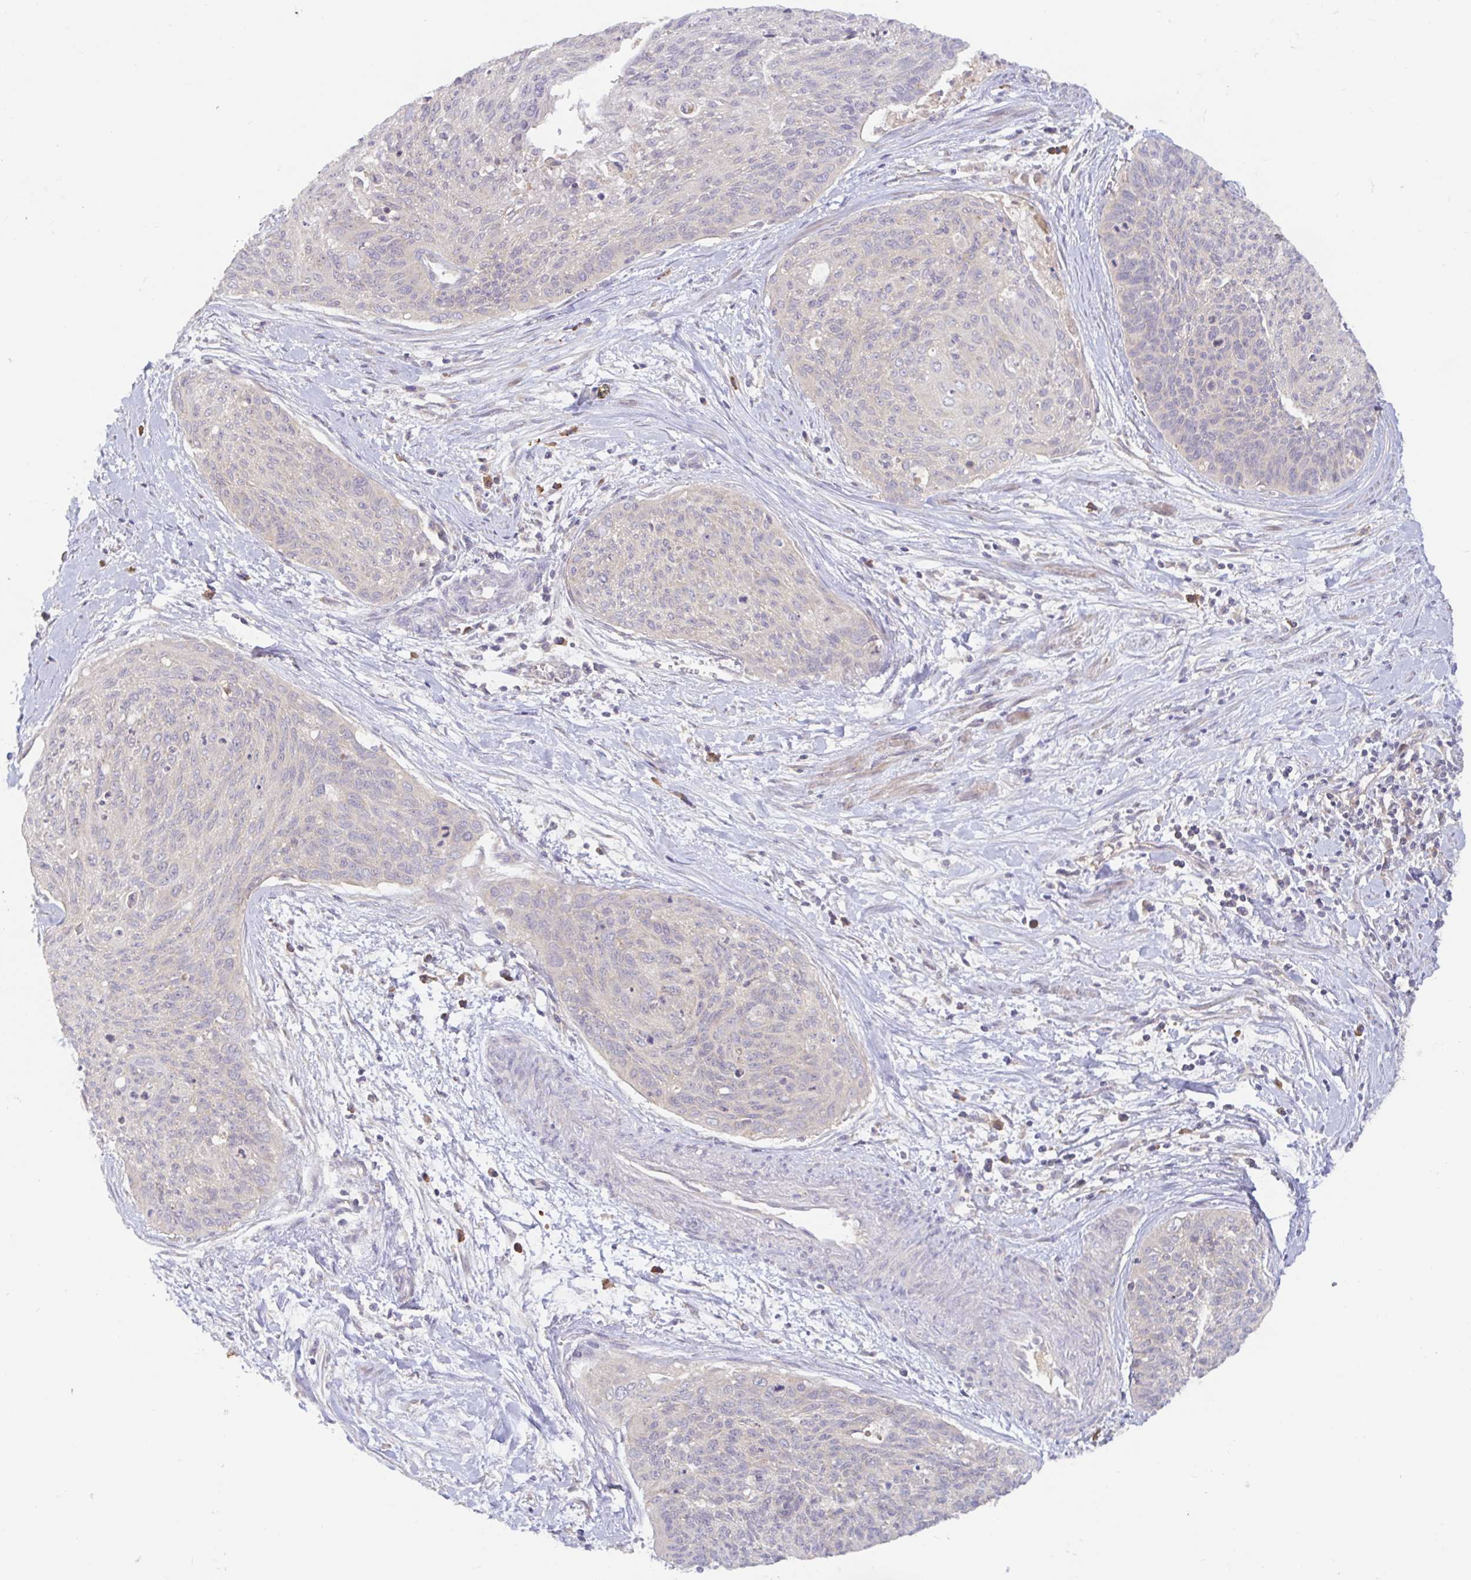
{"staining": {"intensity": "negative", "quantity": "none", "location": "none"}, "tissue": "cervical cancer", "cell_type": "Tumor cells", "image_type": "cancer", "snomed": [{"axis": "morphology", "description": "Squamous cell carcinoma, NOS"}, {"axis": "topography", "description": "Cervix"}], "caption": "Immunohistochemistry (IHC) image of neoplastic tissue: human cervical squamous cell carcinoma stained with DAB (3,3'-diaminobenzidine) demonstrates no significant protein positivity in tumor cells.", "gene": "LARP1", "patient": {"sex": "female", "age": 55}}